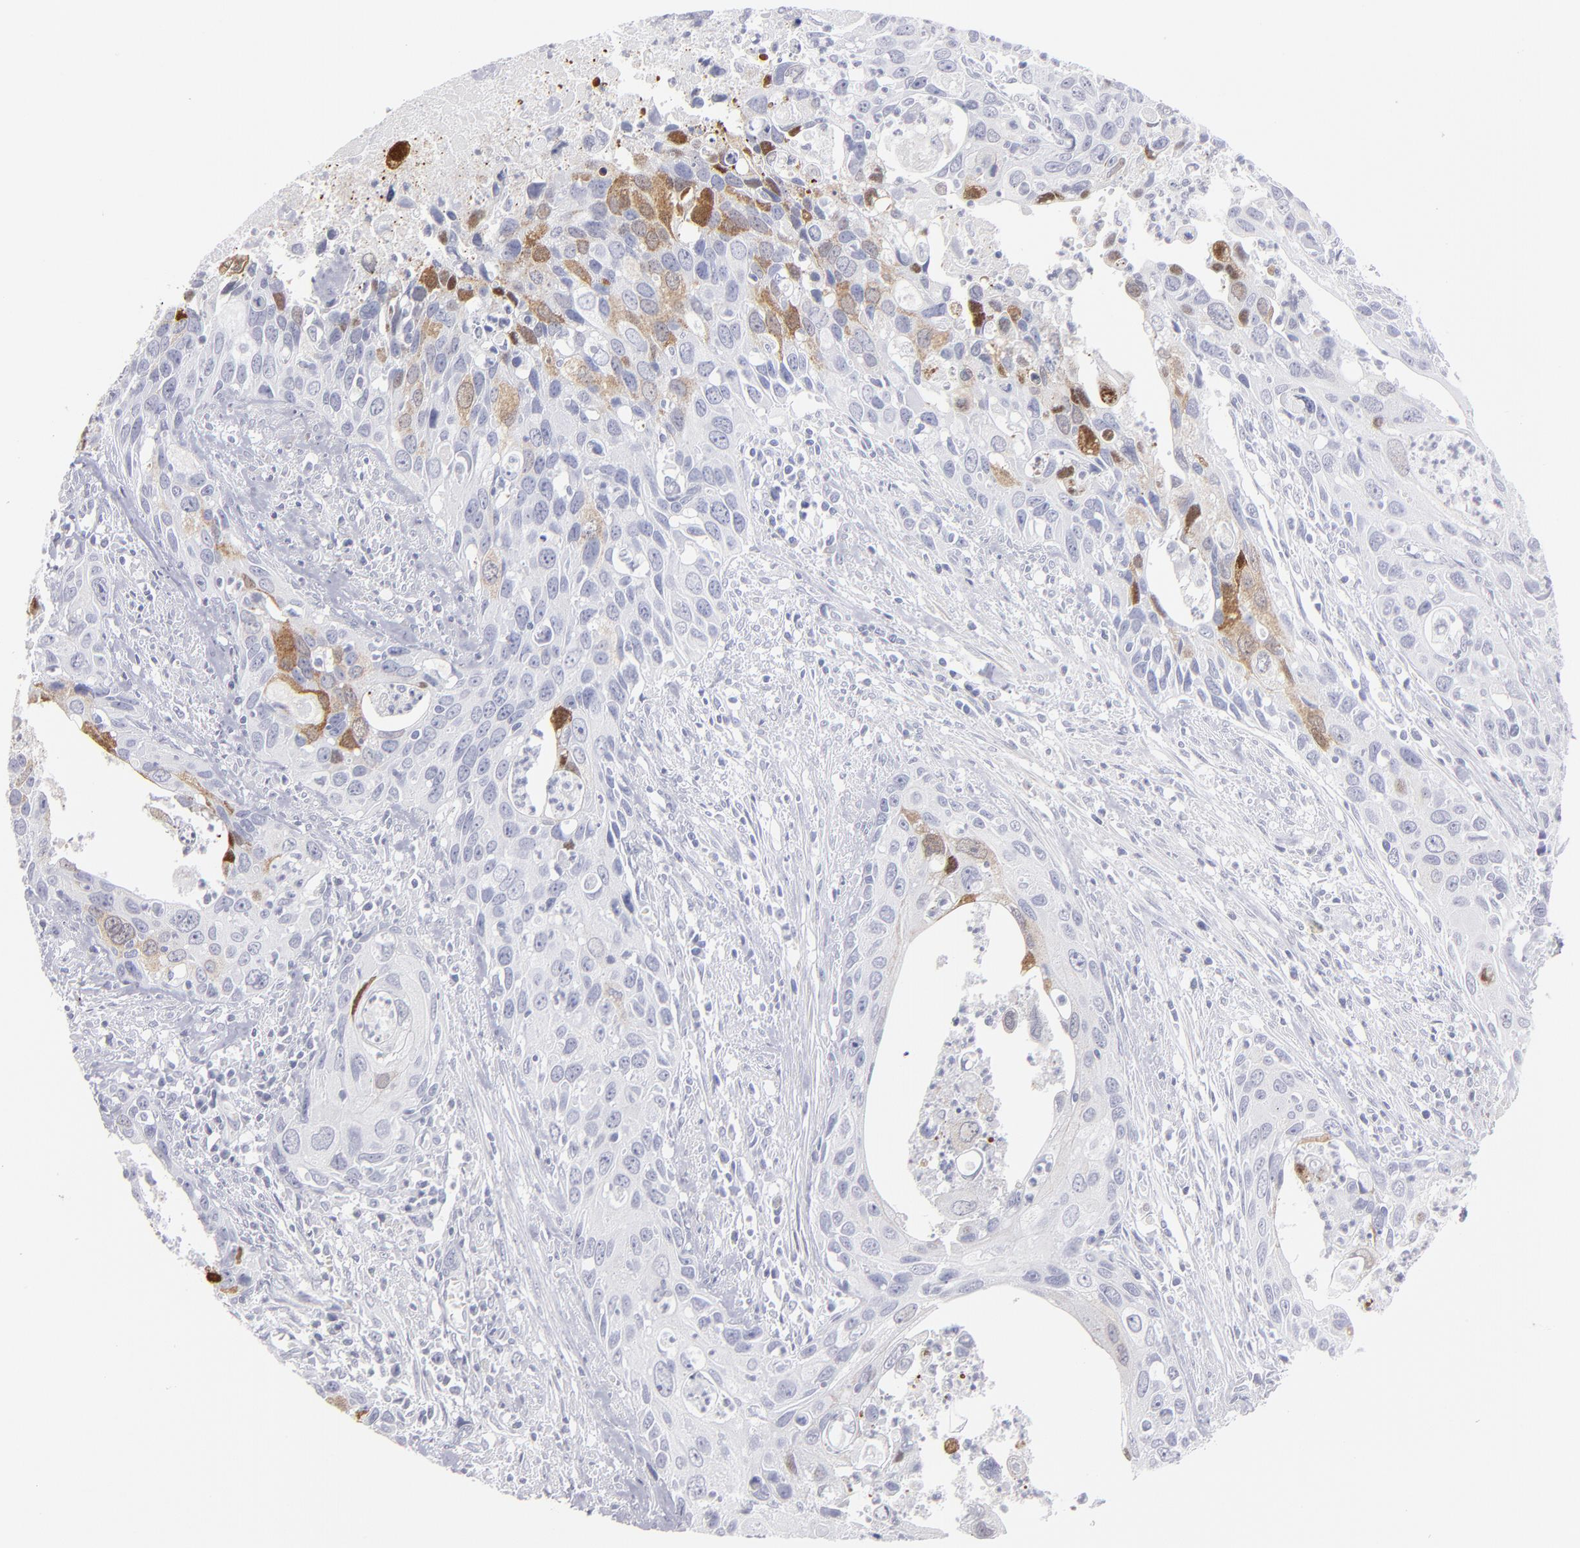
{"staining": {"intensity": "moderate", "quantity": "<25%", "location": "cytoplasmic/membranous,nuclear"}, "tissue": "urothelial cancer", "cell_type": "Tumor cells", "image_type": "cancer", "snomed": [{"axis": "morphology", "description": "Urothelial carcinoma, High grade"}, {"axis": "topography", "description": "Urinary bladder"}], "caption": "Urothelial cancer was stained to show a protein in brown. There is low levels of moderate cytoplasmic/membranous and nuclear positivity in approximately <25% of tumor cells.", "gene": "CADM3", "patient": {"sex": "male", "age": 71}}